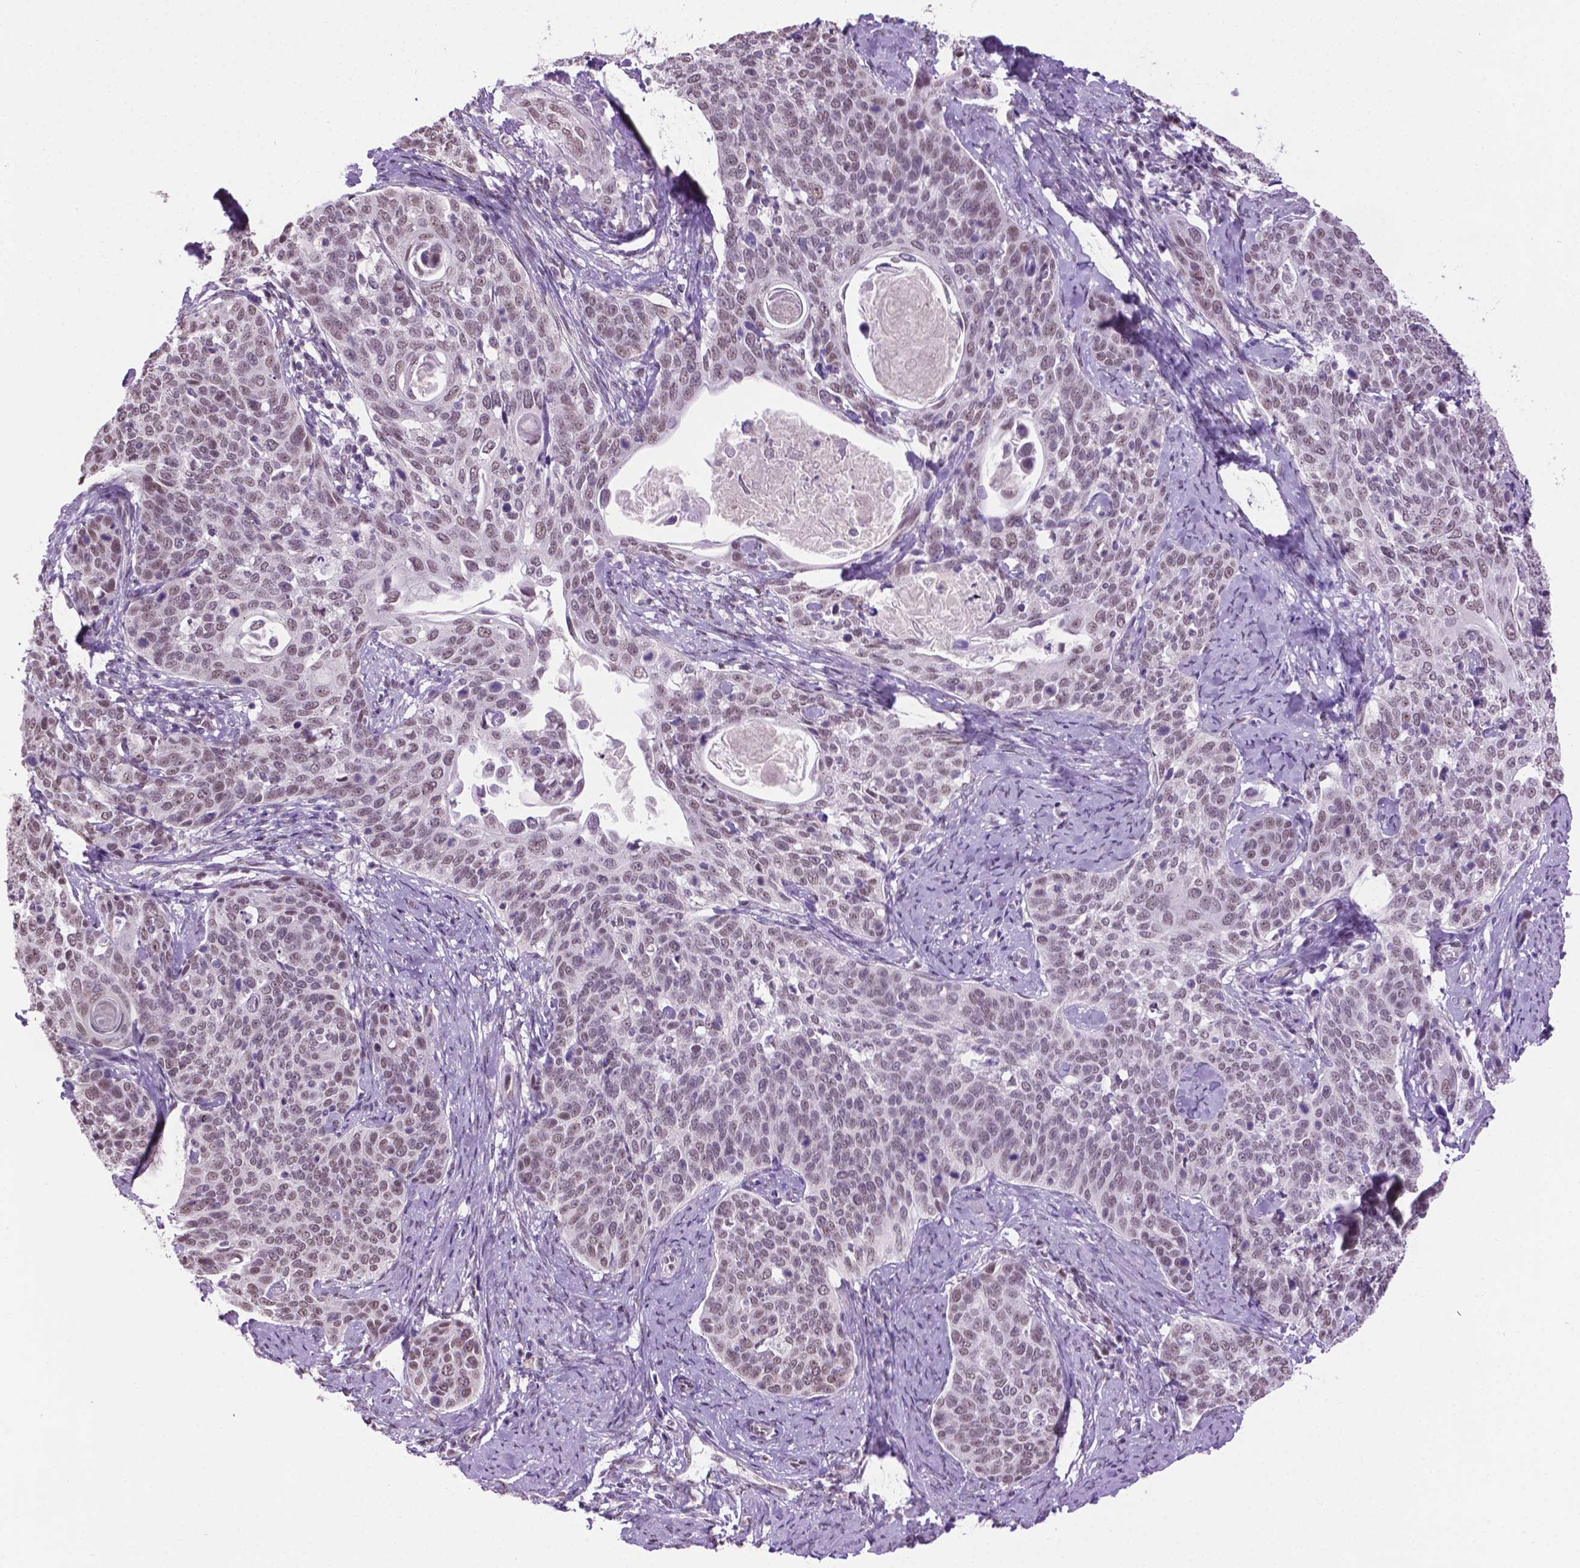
{"staining": {"intensity": "weak", "quantity": "25%-75%", "location": "nuclear"}, "tissue": "cervical cancer", "cell_type": "Tumor cells", "image_type": "cancer", "snomed": [{"axis": "morphology", "description": "Squamous cell carcinoma, NOS"}, {"axis": "topography", "description": "Cervix"}], "caption": "This image shows immunohistochemistry (IHC) staining of squamous cell carcinoma (cervical), with low weak nuclear positivity in approximately 25%-75% of tumor cells.", "gene": "ABI2", "patient": {"sex": "female", "age": 69}}